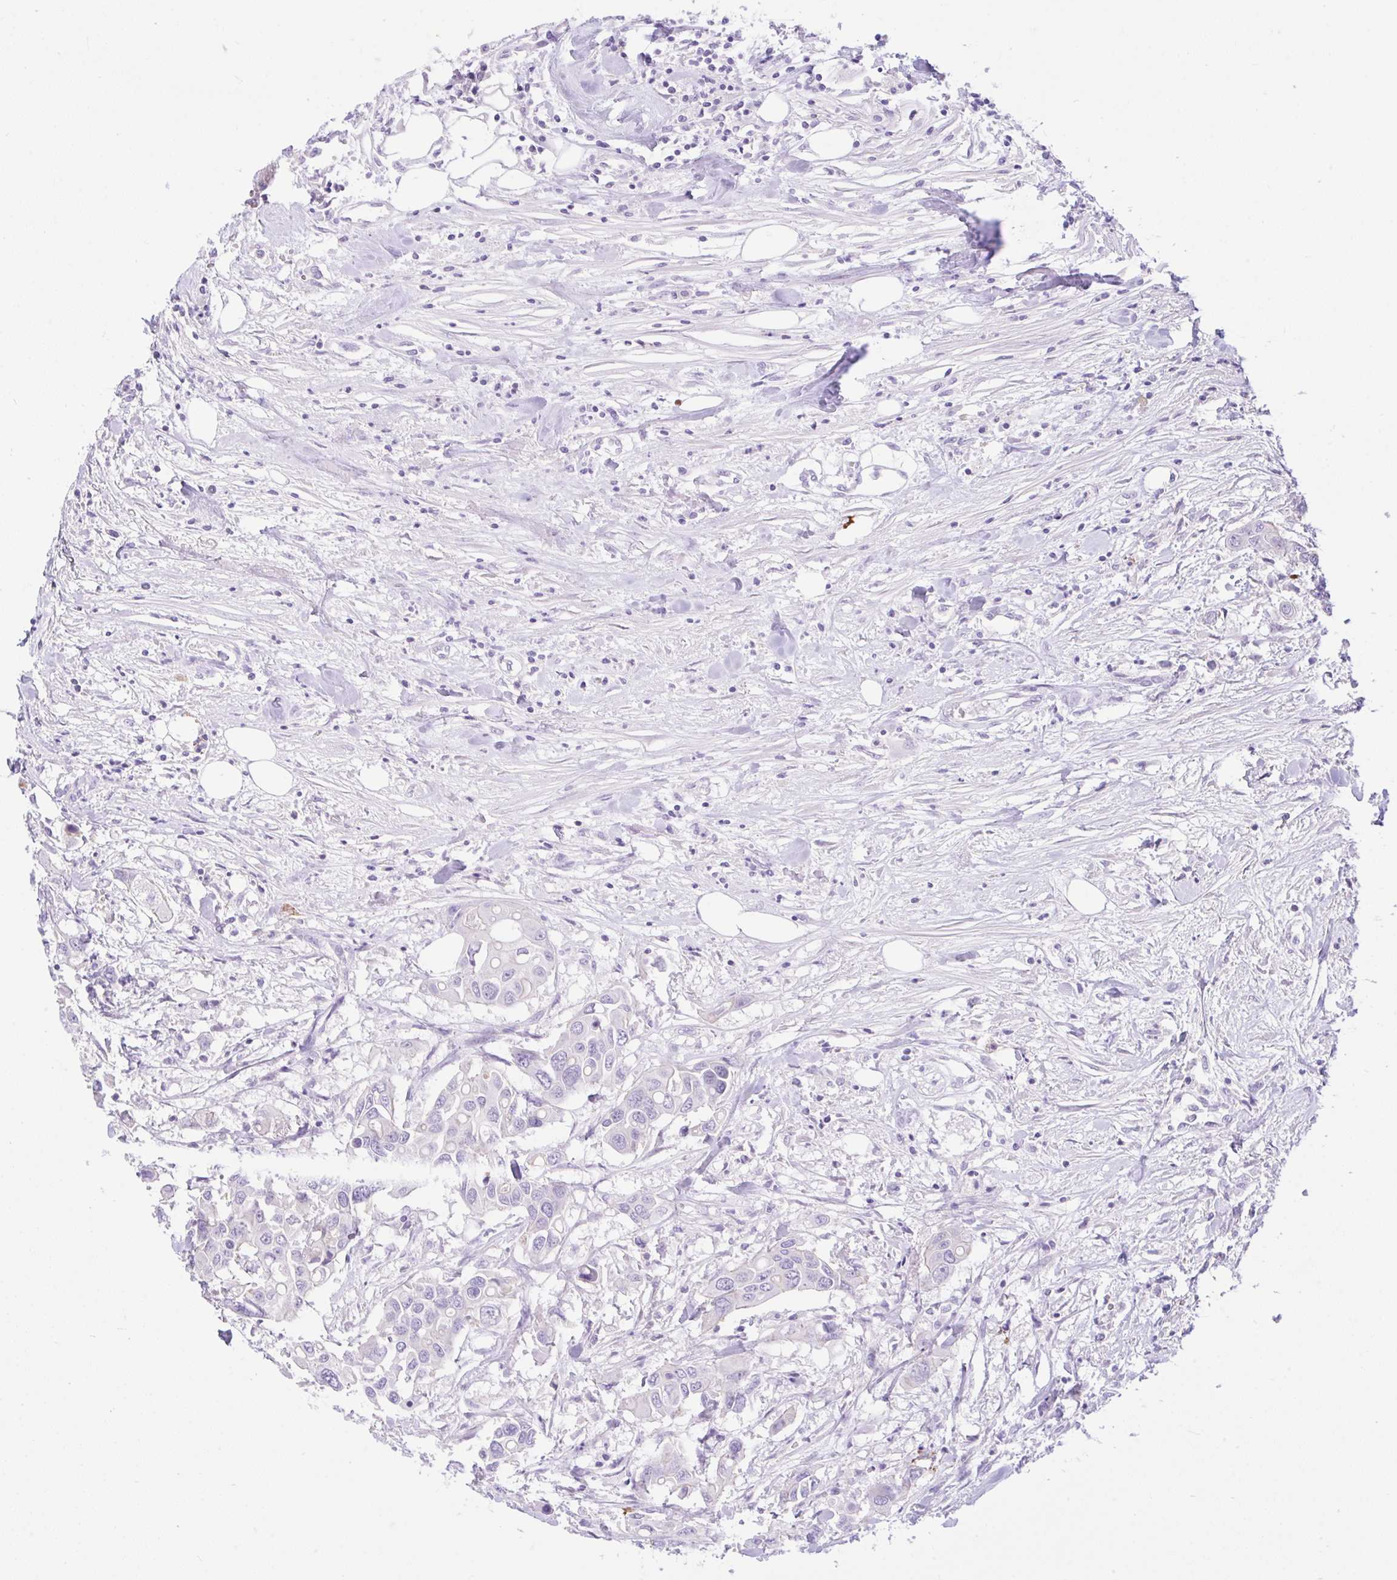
{"staining": {"intensity": "negative", "quantity": "none", "location": "none"}, "tissue": "colorectal cancer", "cell_type": "Tumor cells", "image_type": "cancer", "snomed": [{"axis": "morphology", "description": "Adenocarcinoma, NOS"}, {"axis": "topography", "description": "Colon"}], "caption": "IHC micrograph of neoplastic tissue: colorectal cancer stained with DAB exhibits no significant protein staining in tumor cells. (Brightfield microscopy of DAB IHC at high magnification).", "gene": "ZNF101", "patient": {"sex": "male", "age": 77}}